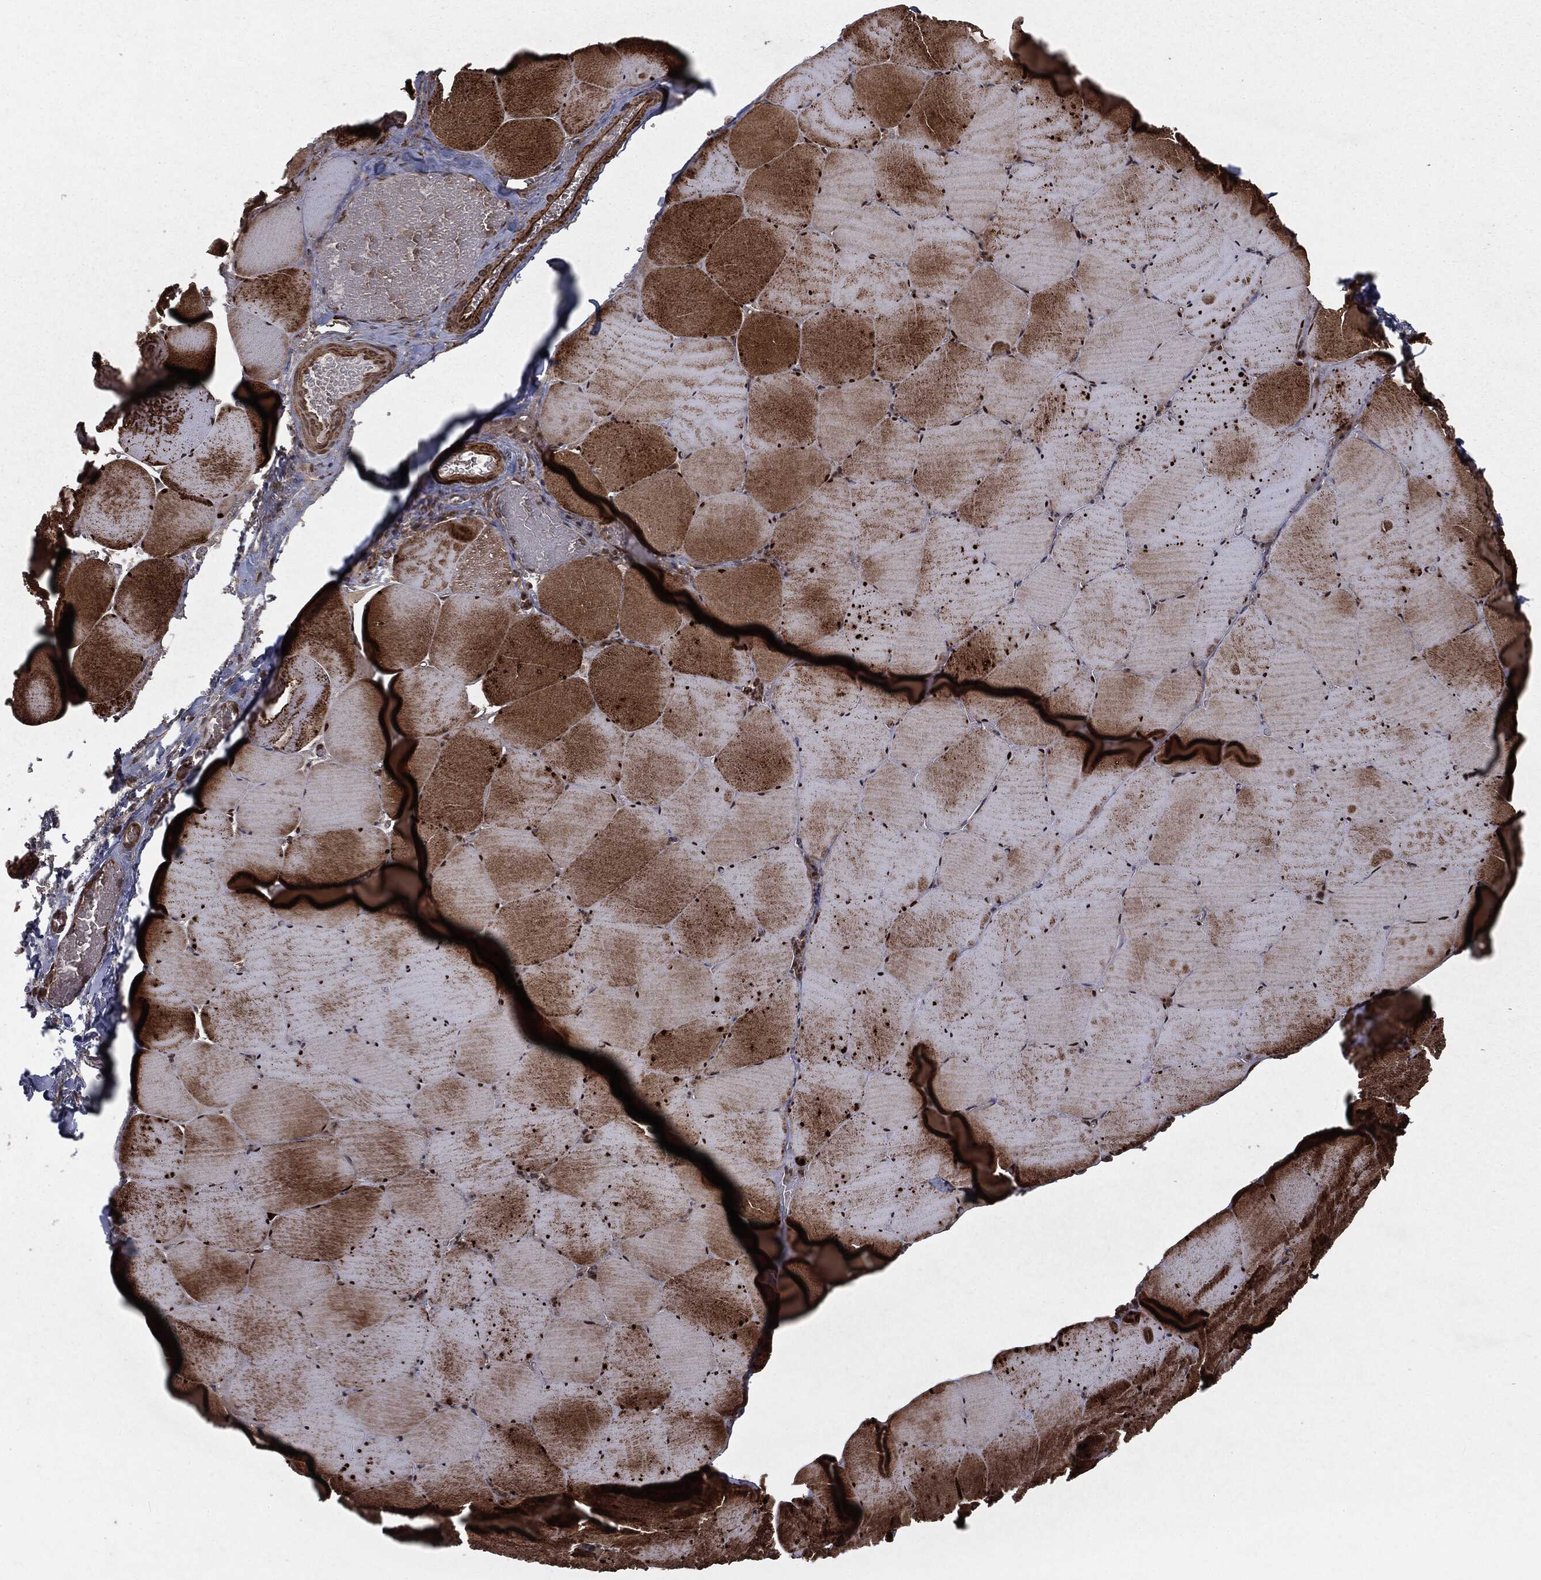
{"staining": {"intensity": "strong", "quantity": "25%-75%", "location": "cytoplasmic/membranous,nuclear"}, "tissue": "skeletal muscle", "cell_type": "Myocytes", "image_type": "normal", "snomed": [{"axis": "morphology", "description": "Normal tissue, NOS"}, {"axis": "morphology", "description": "Malignant melanoma, Metastatic site"}, {"axis": "topography", "description": "Skeletal muscle"}], "caption": "DAB immunohistochemical staining of normal skeletal muscle reveals strong cytoplasmic/membranous,nuclear protein staining in approximately 25%-75% of myocytes.", "gene": "RANBP9", "patient": {"sex": "male", "age": 50}}